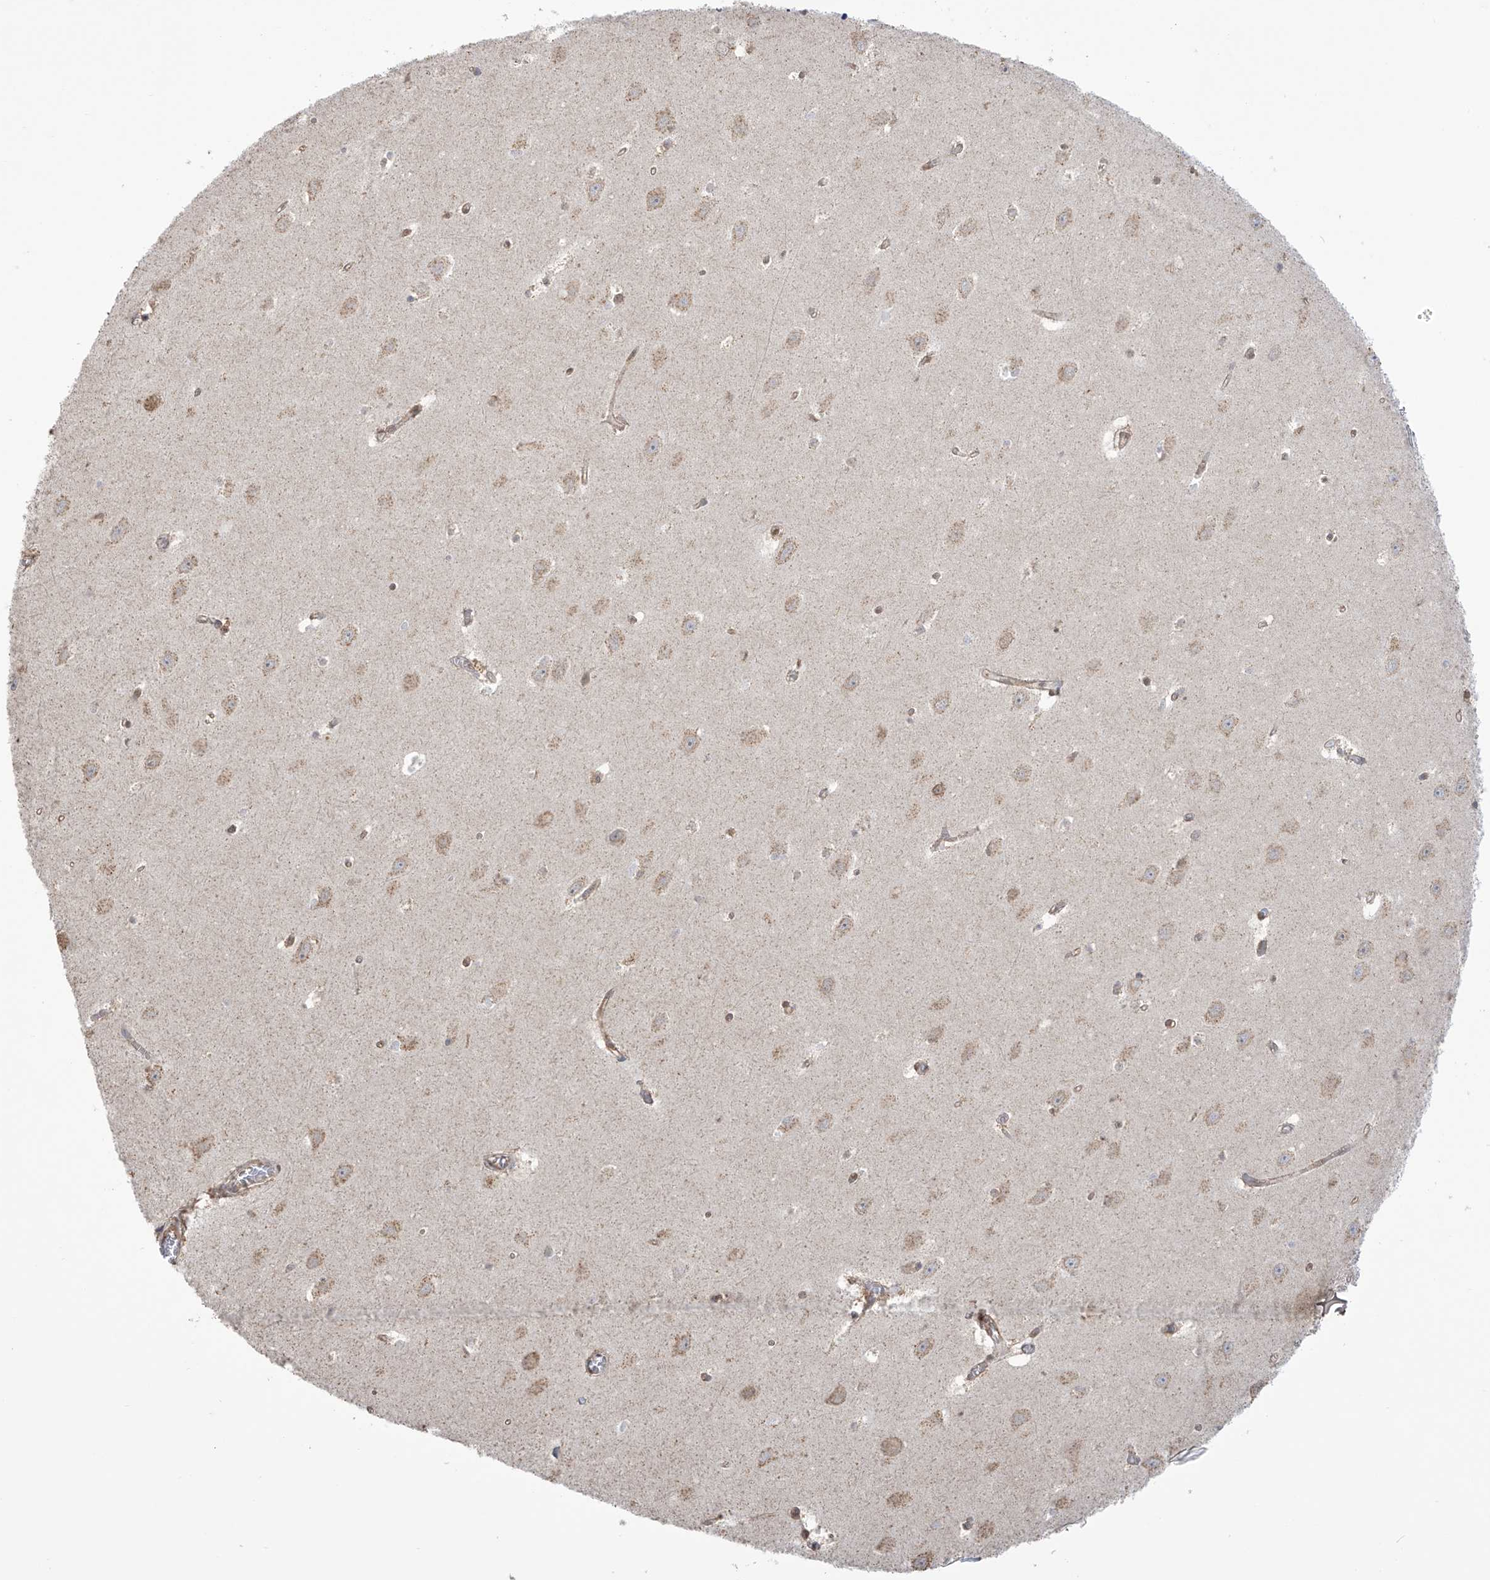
{"staining": {"intensity": "moderate", "quantity": "<25%", "location": "cytoplasmic/membranous"}, "tissue": "hippocampus", "cell_type": "Glial cells", "image_type": "normal", "snomed": [{"axis": "morphology", "description": "Normal tissue, NOS"}, {"axis": "topography", "description": "Hippocampus"}], "caption": "Glial cells demonstrate low levels of moderate cytoplasmic/membranous expression in approximately <25% of cells in normal hippocampus. Using DAB (3,3'-diaminobenzidine) (brown) and hematoxylin (blue) stains, captured at high magnification using brightfield microscopy.", "gene": "KIAA1522", "patient": {"sex": "female", "age": 64}}